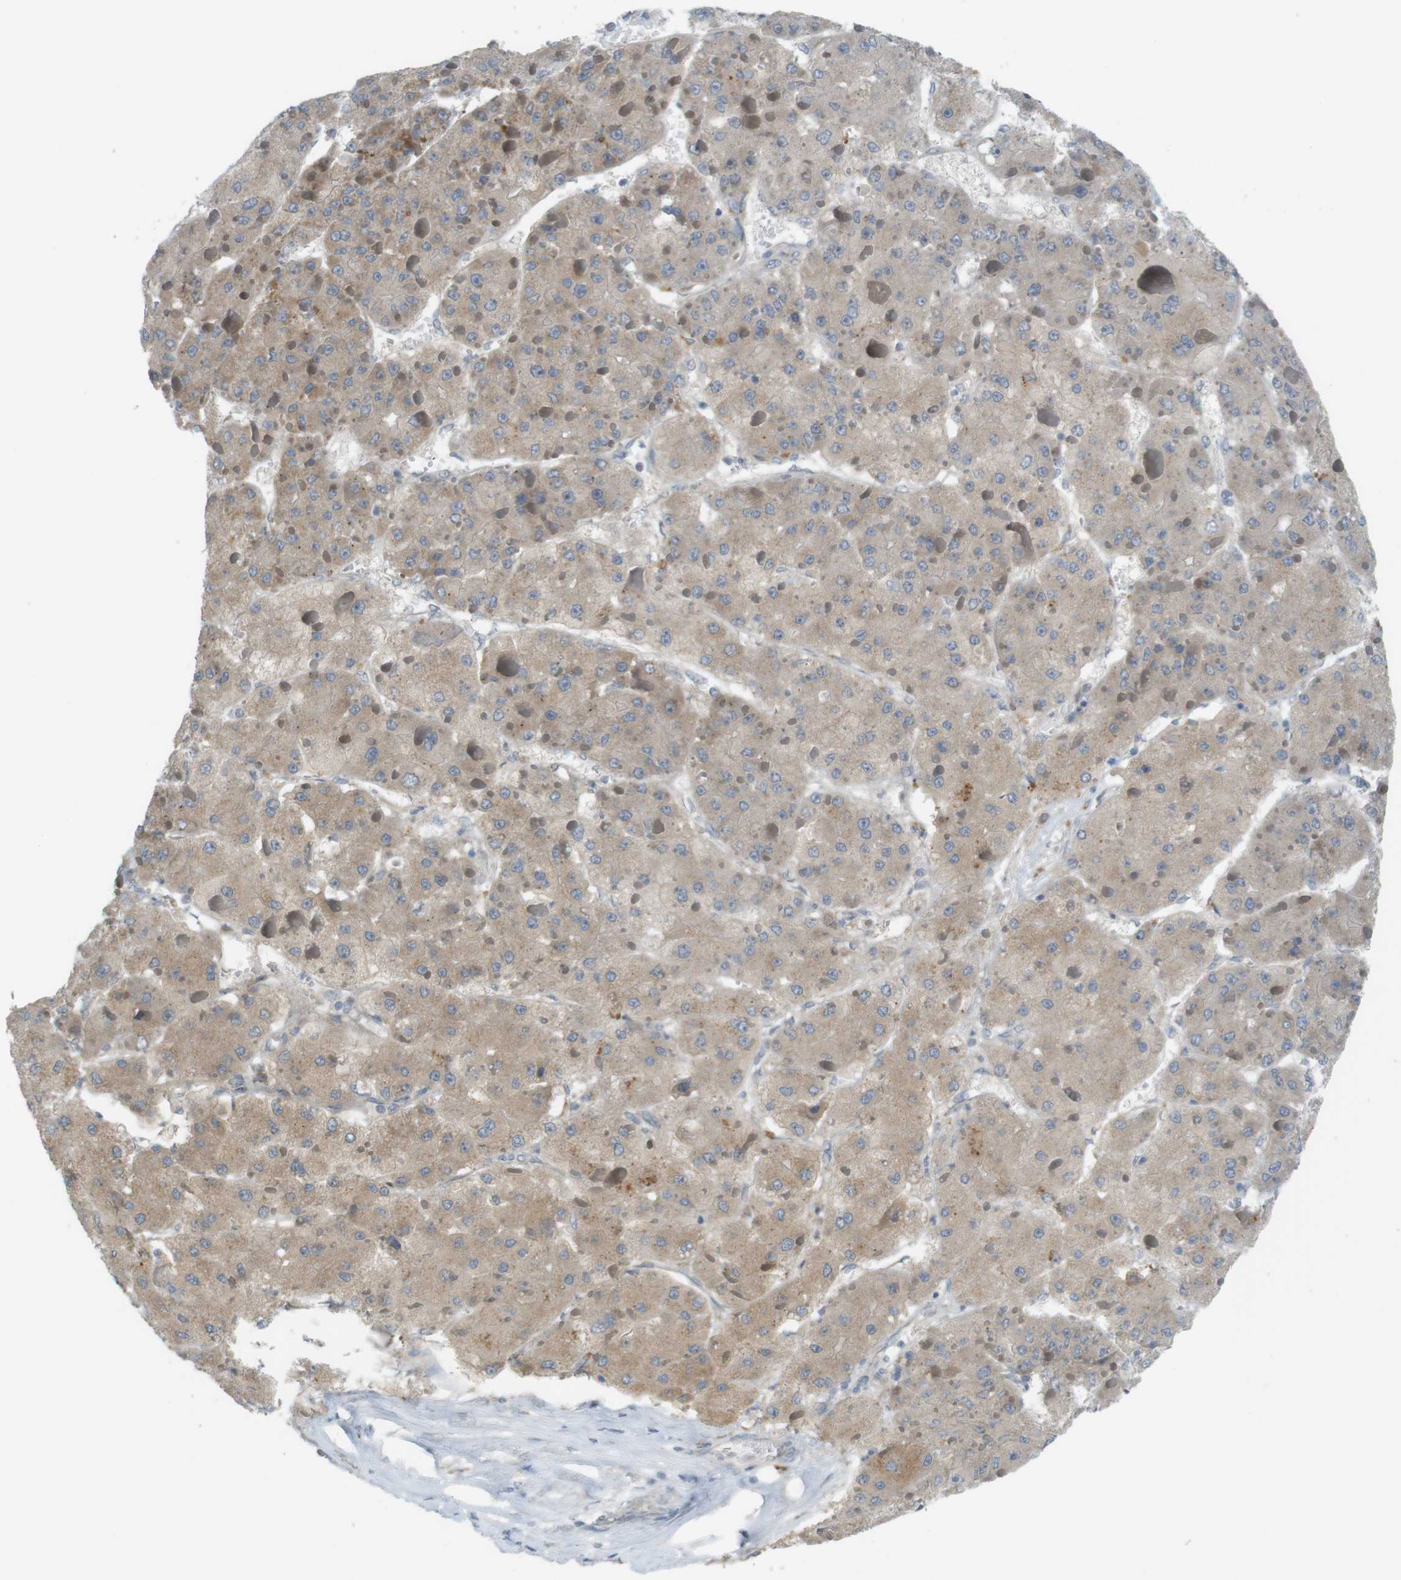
{"staining": {"intensity": "weak", "quantity": "25%-75%", "location": "cytoplasmic/membranous"}, "tissue": "liver cancer", "cell_type": "Tumor cells", "image_type": "cancer", "snomed": [{"axis": "morphology", "description": "Carcinoma, Hepatocellular, NOS"}, {"axis": "topography", "description": "Liver"}], "caption": "Immunohistochemical staining of human hepatocellular carcinoma (liver) reveals low levels of weak cytoplasmic/membranous protein staining in about 25%-75% of tumor cells.", "gene": "UGT8", "patient": {"sex": "female", "age": 73}}